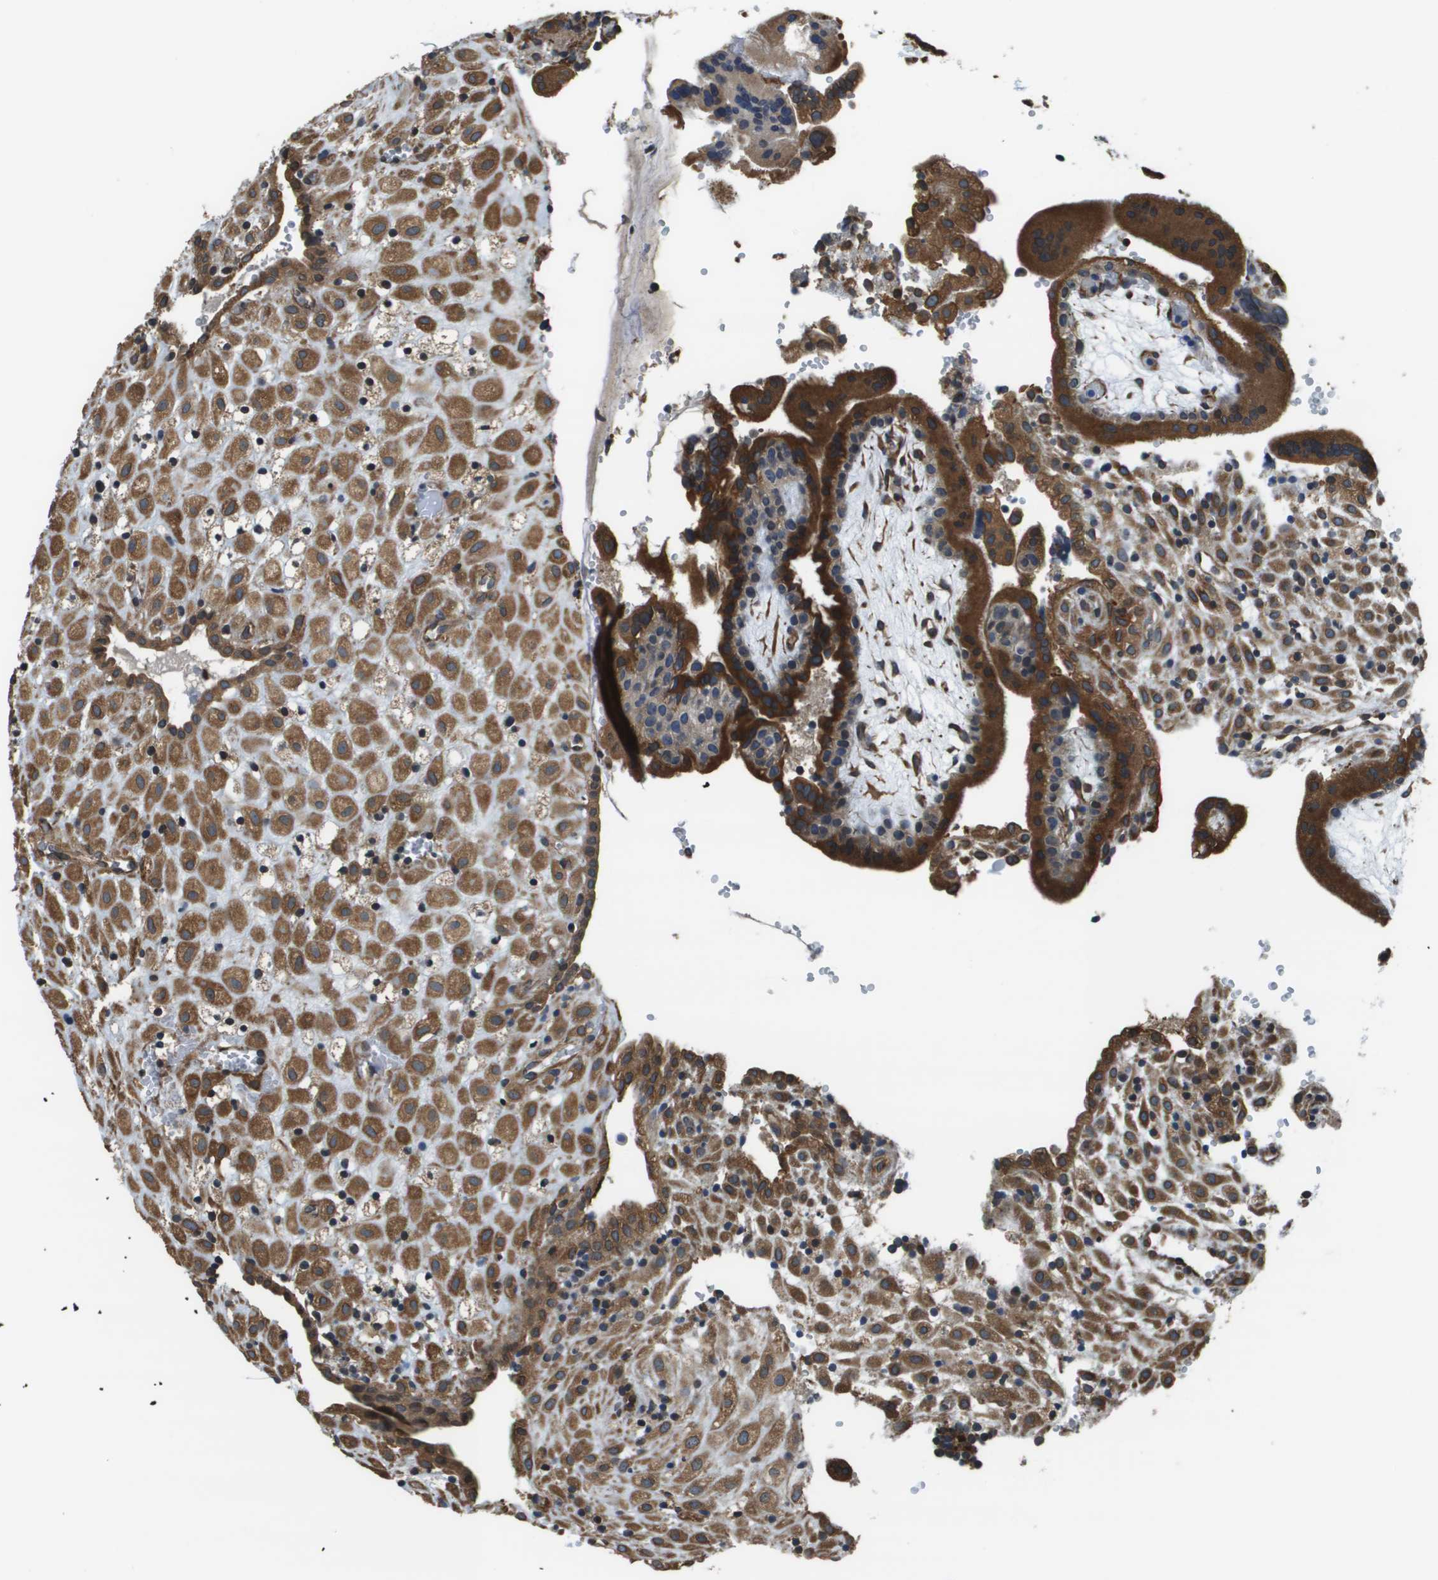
{"staining": {"intensity": "moderate", "quantity": ">75%", "location": "cytoplasmic/membranous"}, "tissue": "placenta", "cell_type": "Decidual cells", "image_type": "normal", "snomed": [{"axis": "morphology", "description": "Normal tissue, NOS"}, {"axis": "topography", "description": "Placenta"}], "caption": "Immunohistochemistry staining of benign placenta, which shows medium levels of moderate cytoplasmic/membranous expression in about >75% of decidual cells indicating moderate cytoplasmic/membranous protein expression. The staining was performed using DAB (3,3'-diaminobenzidine) (brown) for protein detection and nuclei were counterstained in hematoxylin (blue).", "gene": "SEC62", "patient": {"sex": "female", "age": 18}}